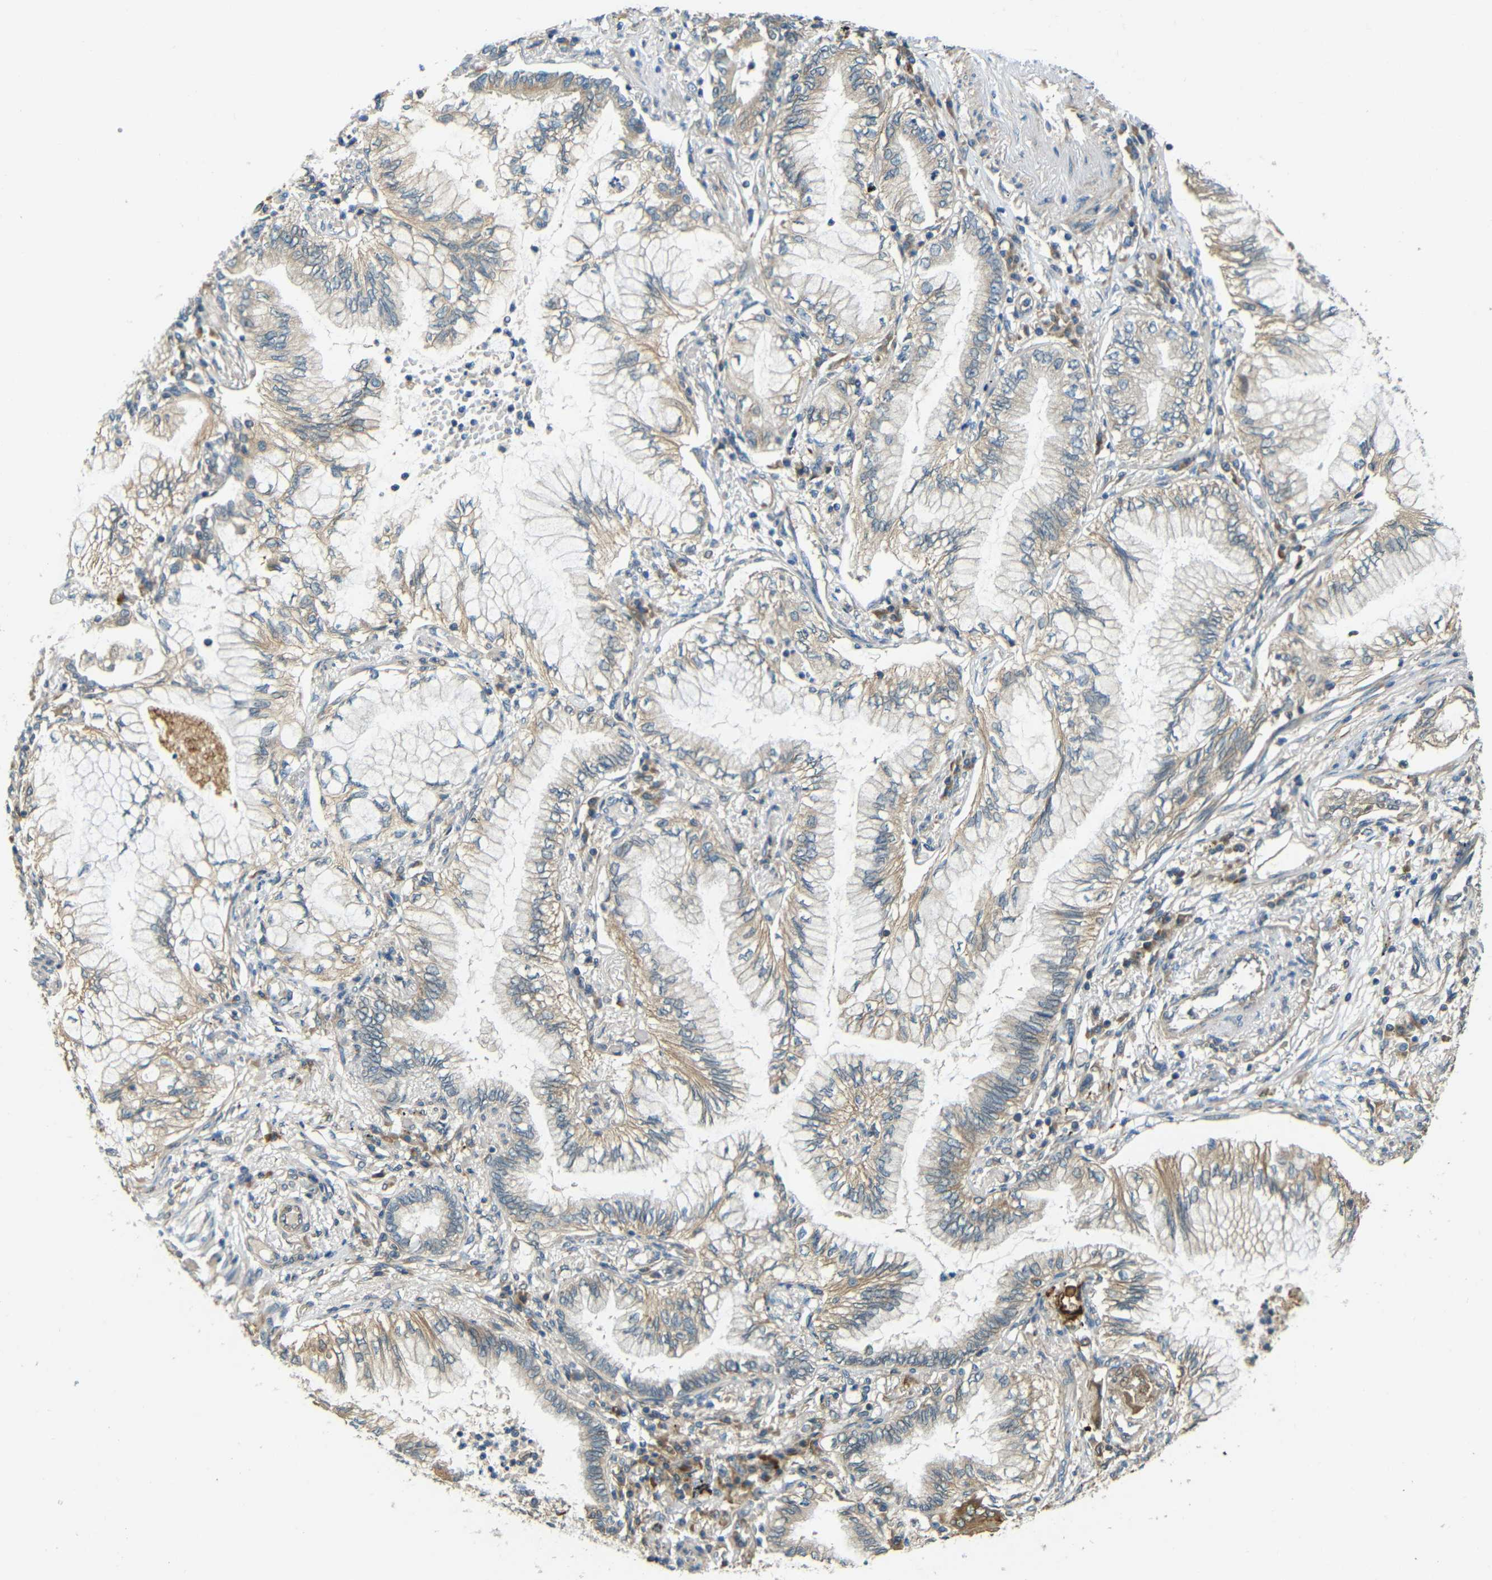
{"staining": {"intensity": "weak", "quantity": "<25%", "location": "cytoplasmic/membranous"}, "tissue": "lung cancer", "cell_type": "Tumor cells", "image_type": "cancer", "snomed": [{"axis": "morphology", "description": "Normal tissue, NOS"}, {"axis": "morphology", "description": "Adenocarcinoma, NOS"}, {"axis": "topography", "description": "Bronchus"}, {"axis": "topography", "description": "Lung"}], "caption": "Immunohistochemical staining of lung adenocarcinoma demonstrates no significant staining in tumor cells.", "gene": "FNDC3A", "patient": {"sex": "female", "age": 70}}